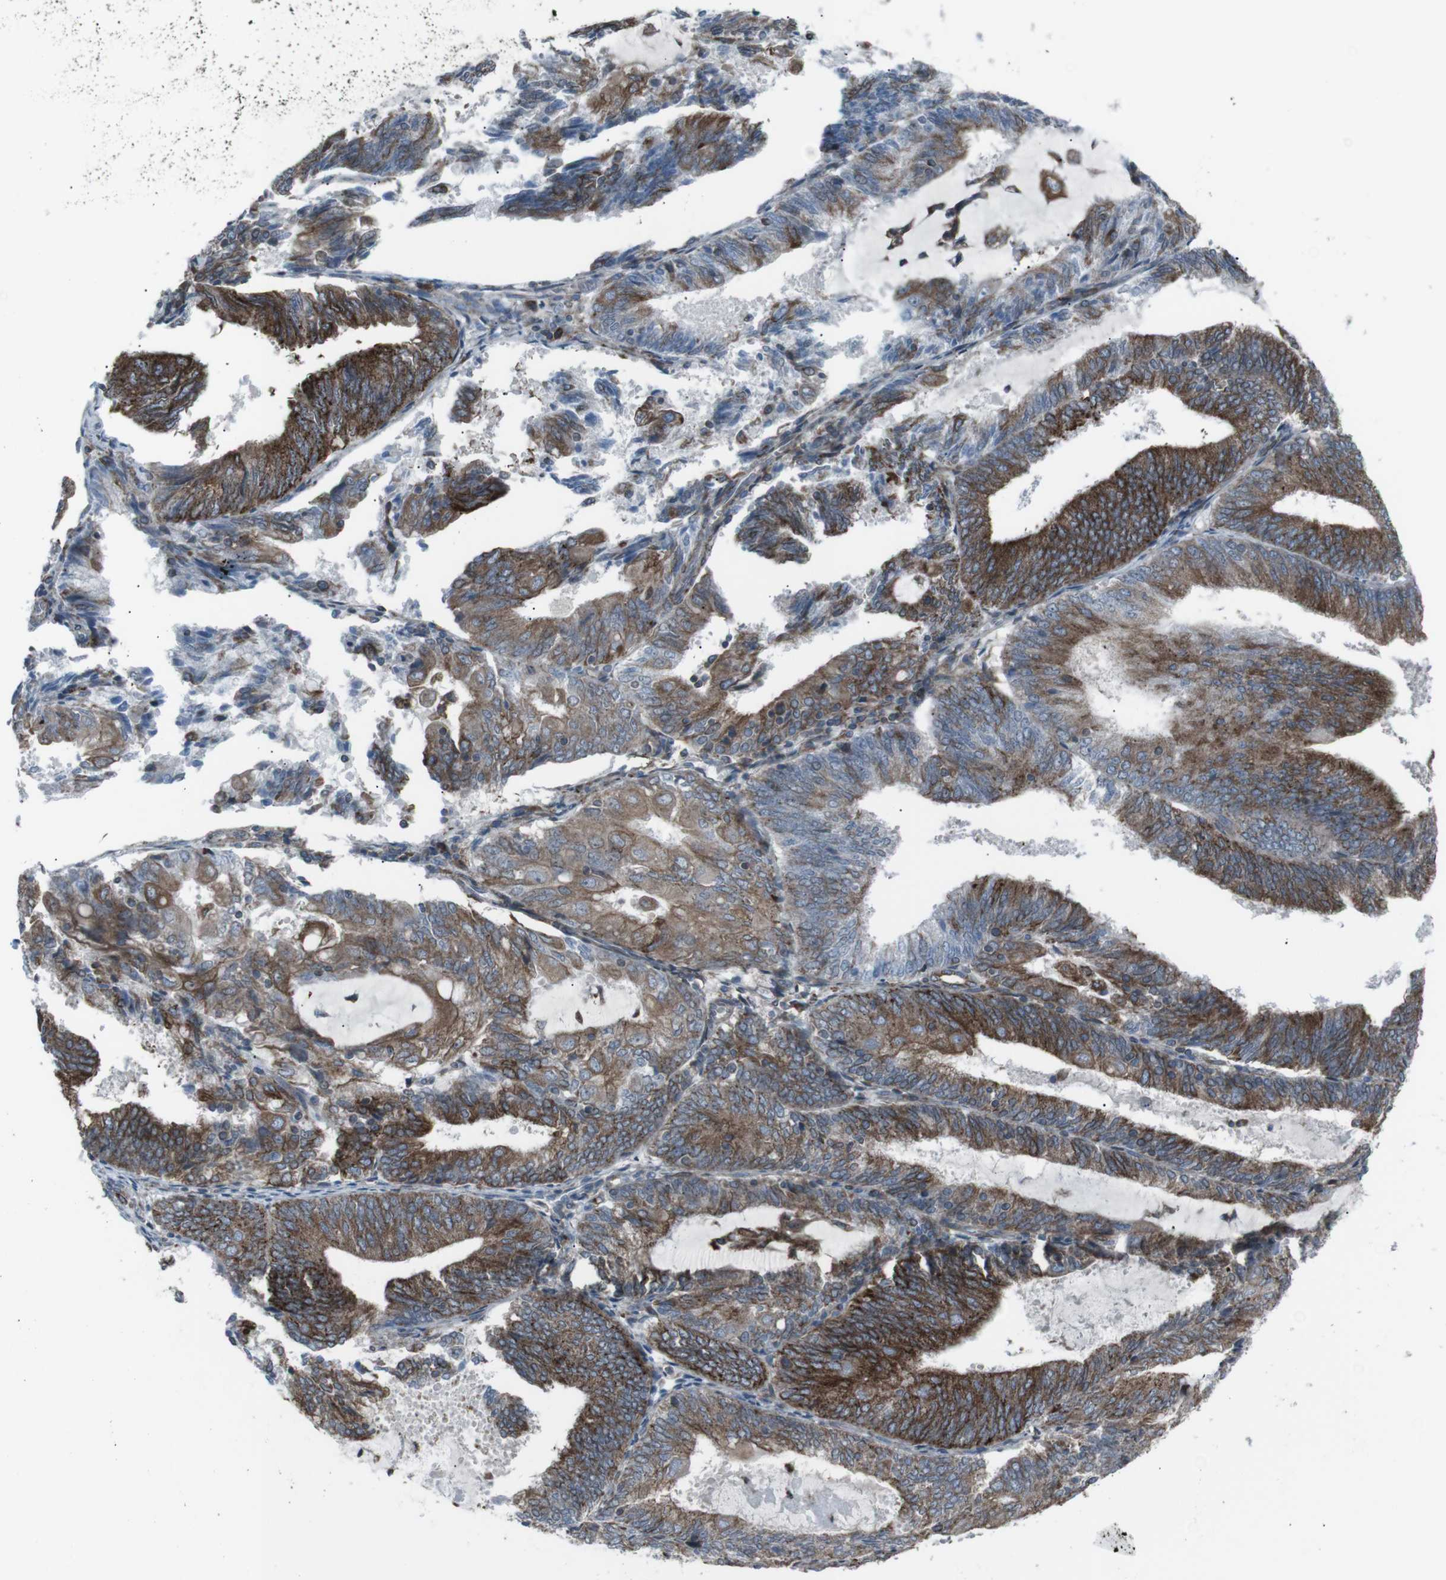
{"staining": {"intensity": "moderate", "quantity": ">75%", "location": "cytoplasmic/membranous"}, "tissue": "endometrial cancer", "cell_type": "Tumor cells", "image_type": "cancer", "snomed": [{"axis": "morphology", "description": "Adenocarcinoma, NOS"}, {"axis": "topography", "description": "Endometrium"}], "caption": "The micrograph shows immunohistochemical staining of endometrial adenocarcinoma. There is moderate cytoplasmic/membranous positivity is appreciated in approximately >75% of tumor cells. Using DAB (3,3'-diaminobenzidine) (brown) and hematoxylin (blue) stains, captured at high magnification using brightfield microscopy.", "gene": "LNPK", "patient": {"sex": "female", "age": 81}}